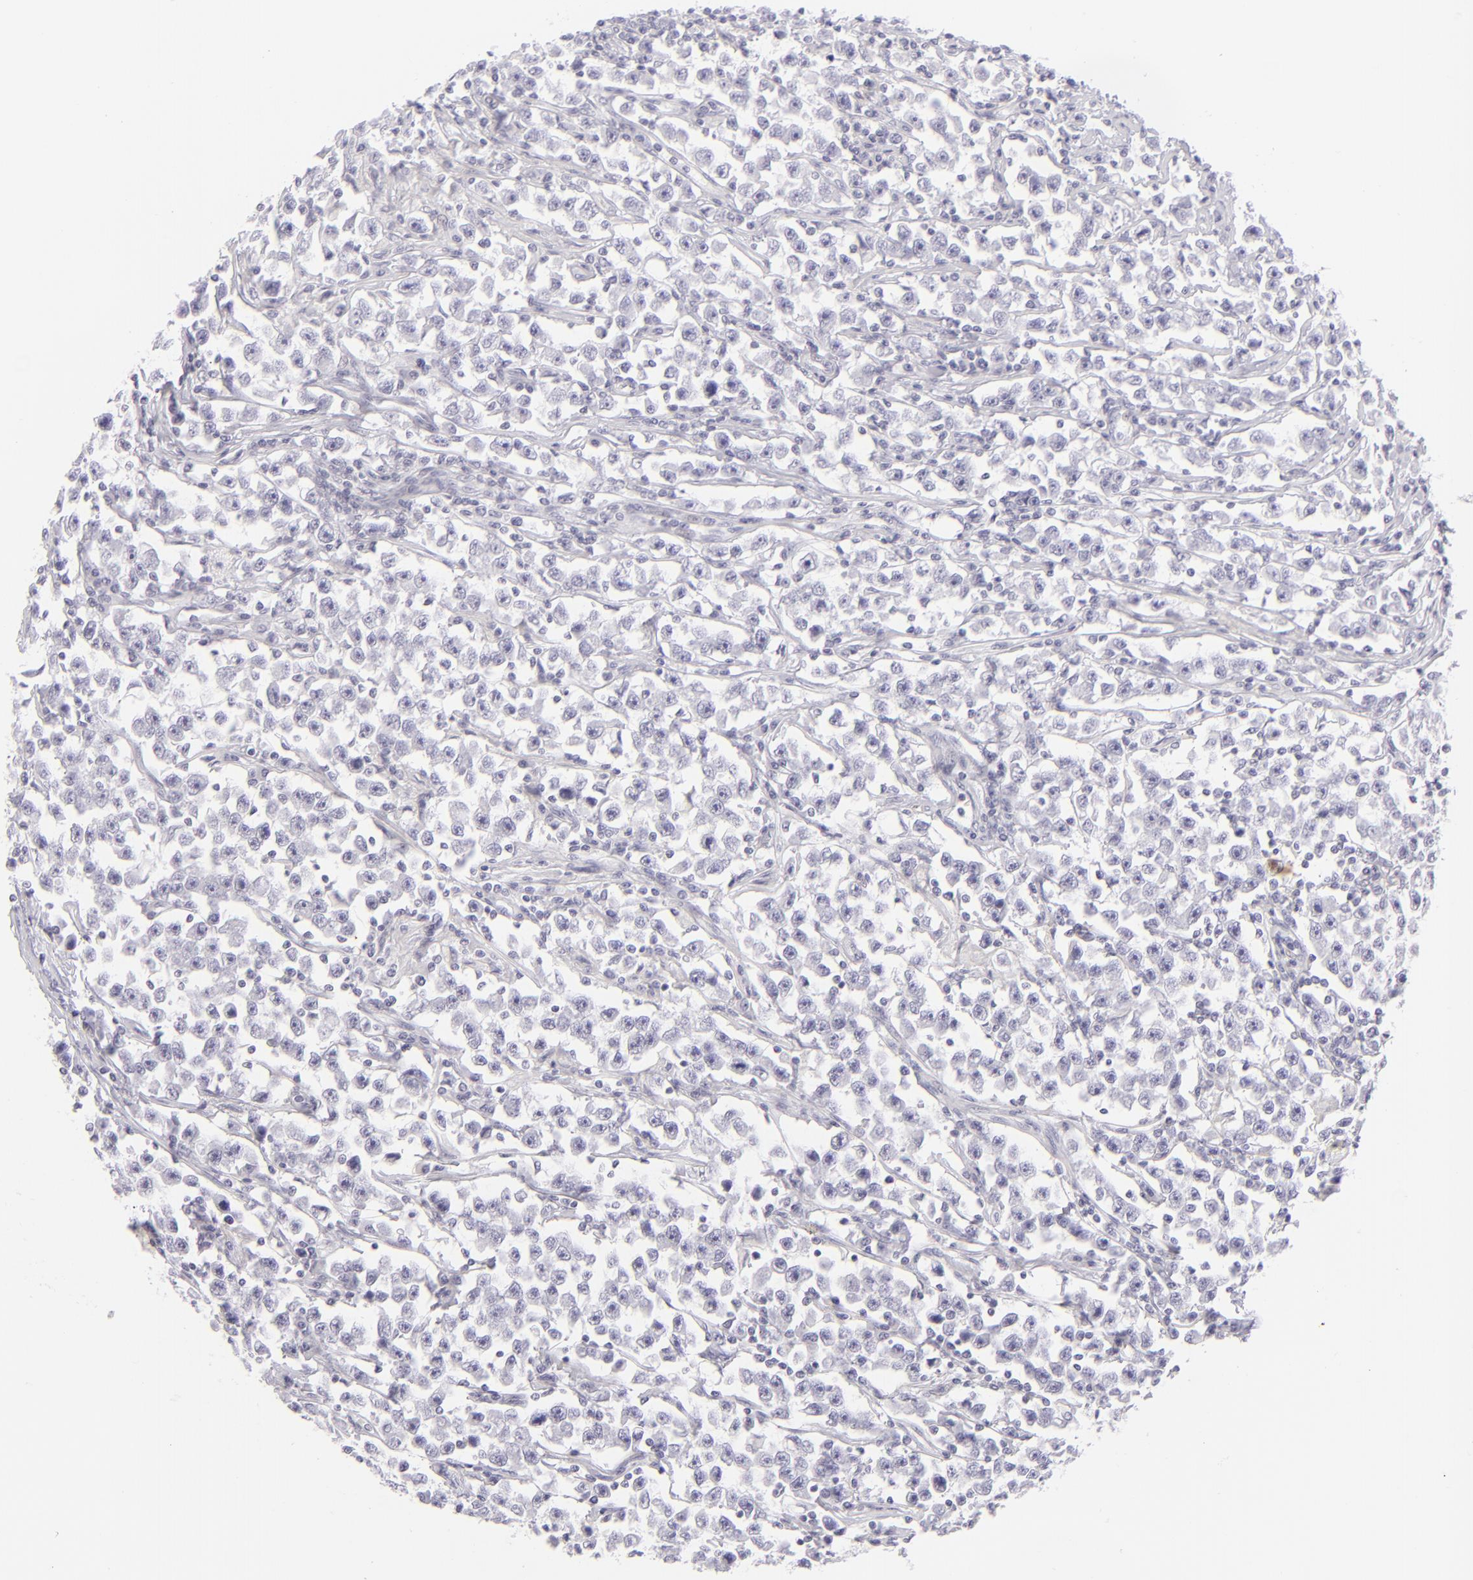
{"staining": {"intensity": "negative", "quantity": "none", "location": "none"}, "tissue": "testis cancer", "cell_type": "Tumor cells", "image_type": "cancer", "snomed": [{"axis": "morphology", "description": "Seminoma, NOS"}, {"axis": "topography", "description": "Testis"}], "caption": "Image shows no protein staining in tumor cells of seminoma (testis) tissue.", "gene": "FCER2", "patient": {"sex": "male", "age": 33}}